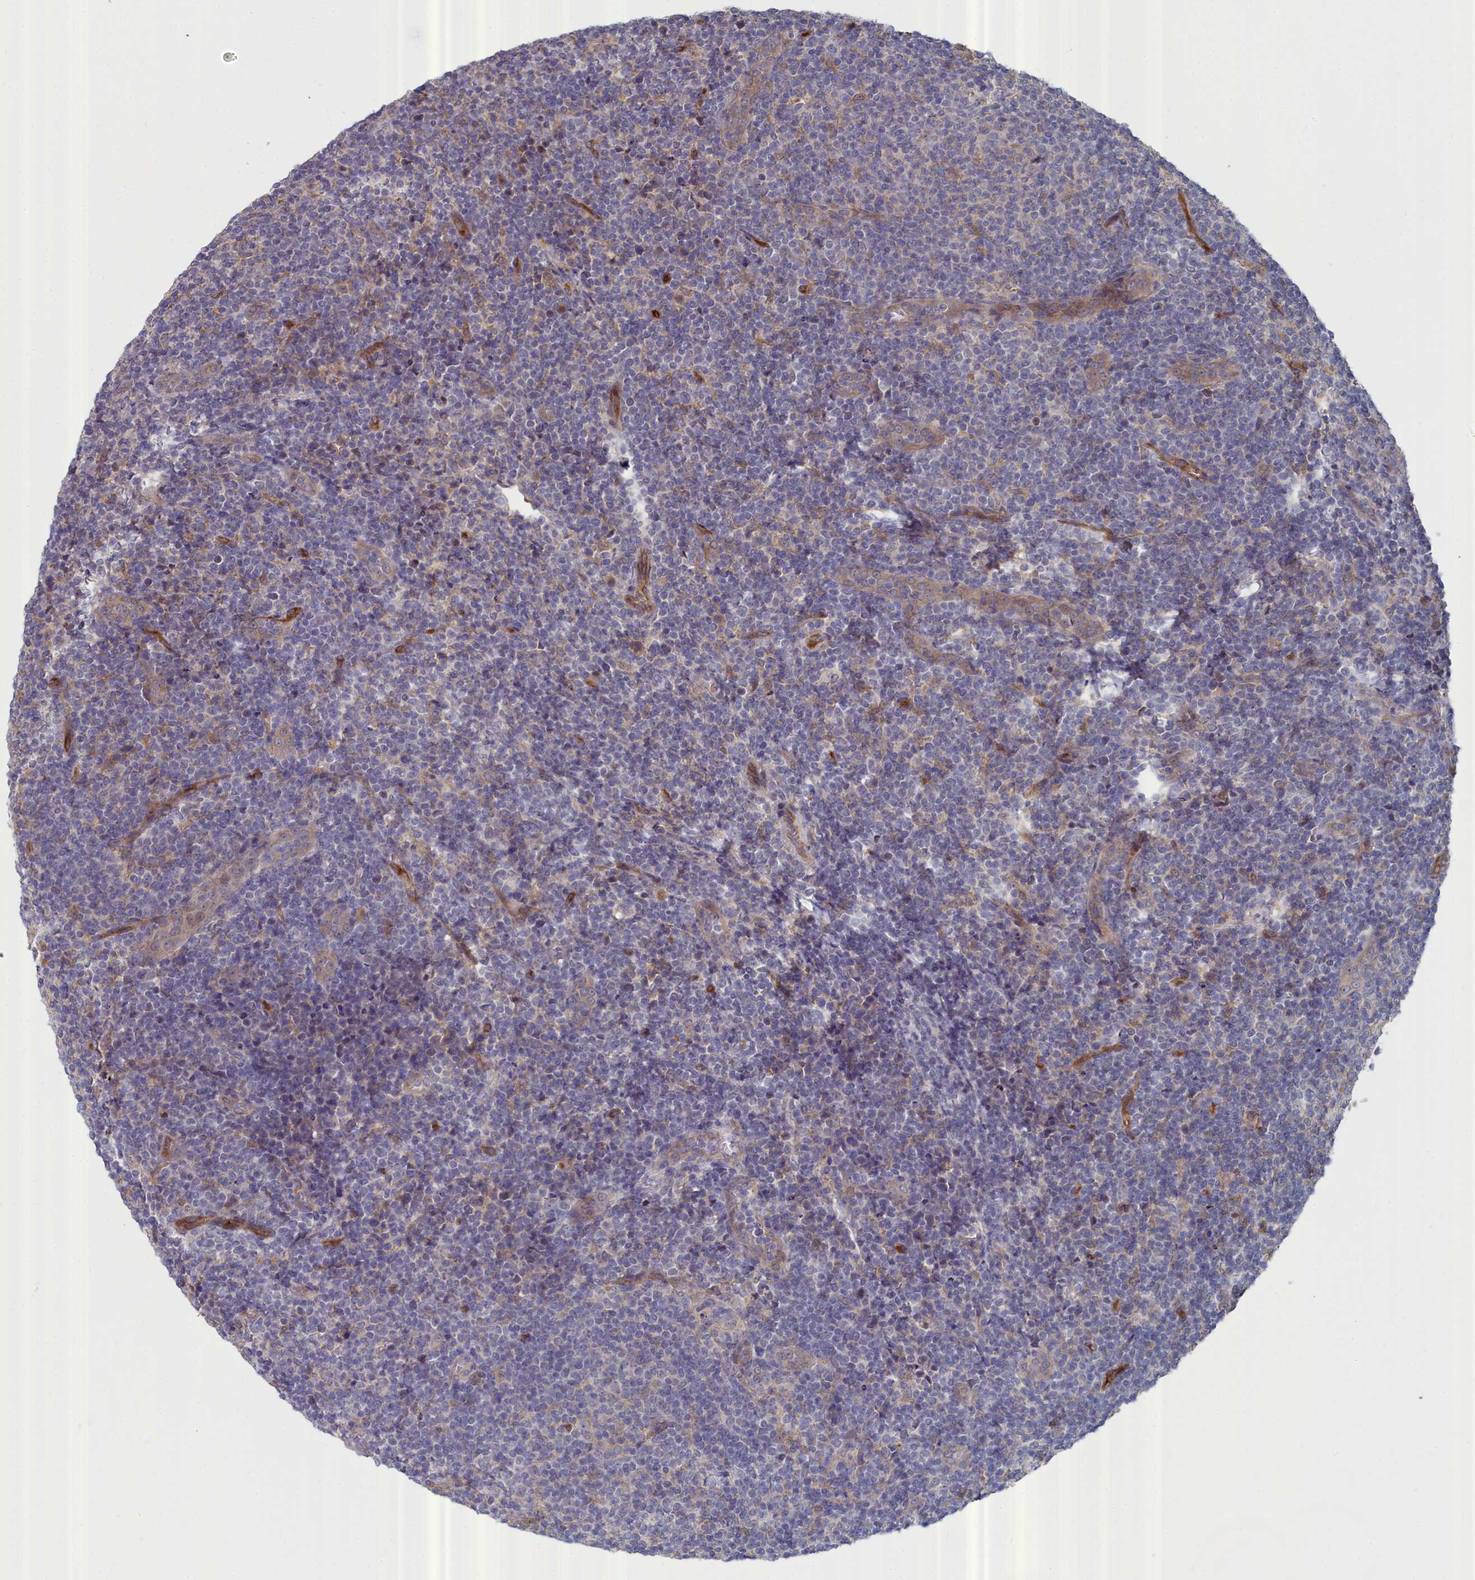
{"staining": {"intensity": "negative", "quantity": "none", "location": "none"}, "tissue": "lymphoma", "cell_type": "Tumor cells", "image_type": "cancer", "snomed": [{"axis": "morphology", "description": "Malignant lymphoma, non-Hodgkin's type, Low grade"}, {"axis": "topography", "description": "Lymph node"}], "caption": "High magnification brightfield microscopy of malignant lymphoma, non-Hodgkin's type (low-grade) stained with DAB (3,3'-diaminobenzidine) (brown) and counterstained with hematoxylin (blue): tumor cells show no significant staining. (Immunohistochemistry (ihc), brightfield microscopy, high magnification).", "gene": "RDX", "patient": {"sex": "male", "age": 66}}